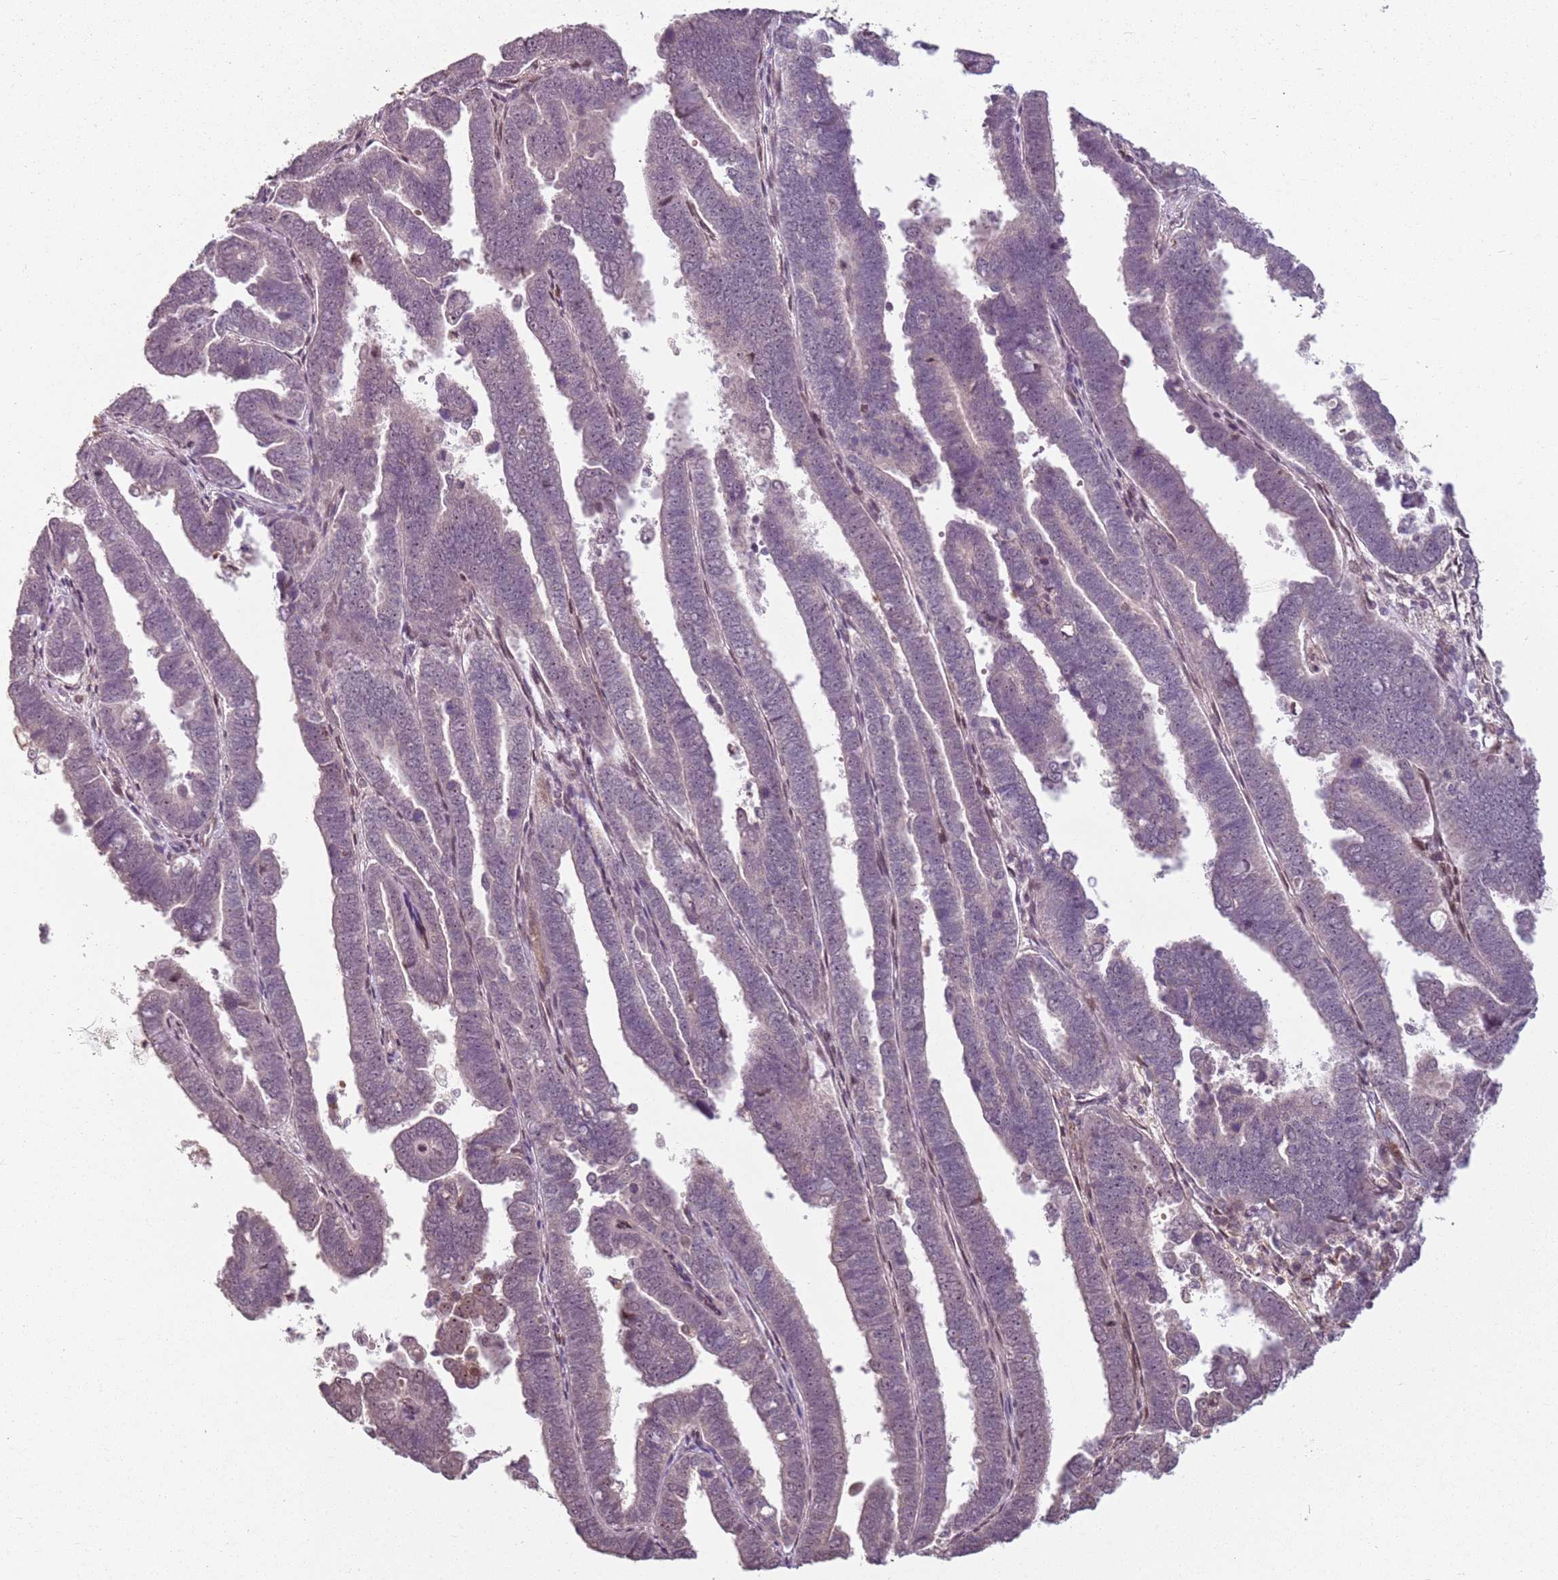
{"staining": {"intensity": "negative", "quantity": "none", "location": "none"}, "tissue": "endometrial cancer", "cell_type": "Tumor cells", "image_type": "cancer", "snomed": [{"axis": "morphology", "description": "Adenocarcinoma, NOS"}, {"axis": "topography", "description": "Endometrium"}], "caption": "Tumor cells show no significant protein expression in endometrial cancer.", "gene": "CHURC1", "patient": {"sex": "female", "age": 75}}